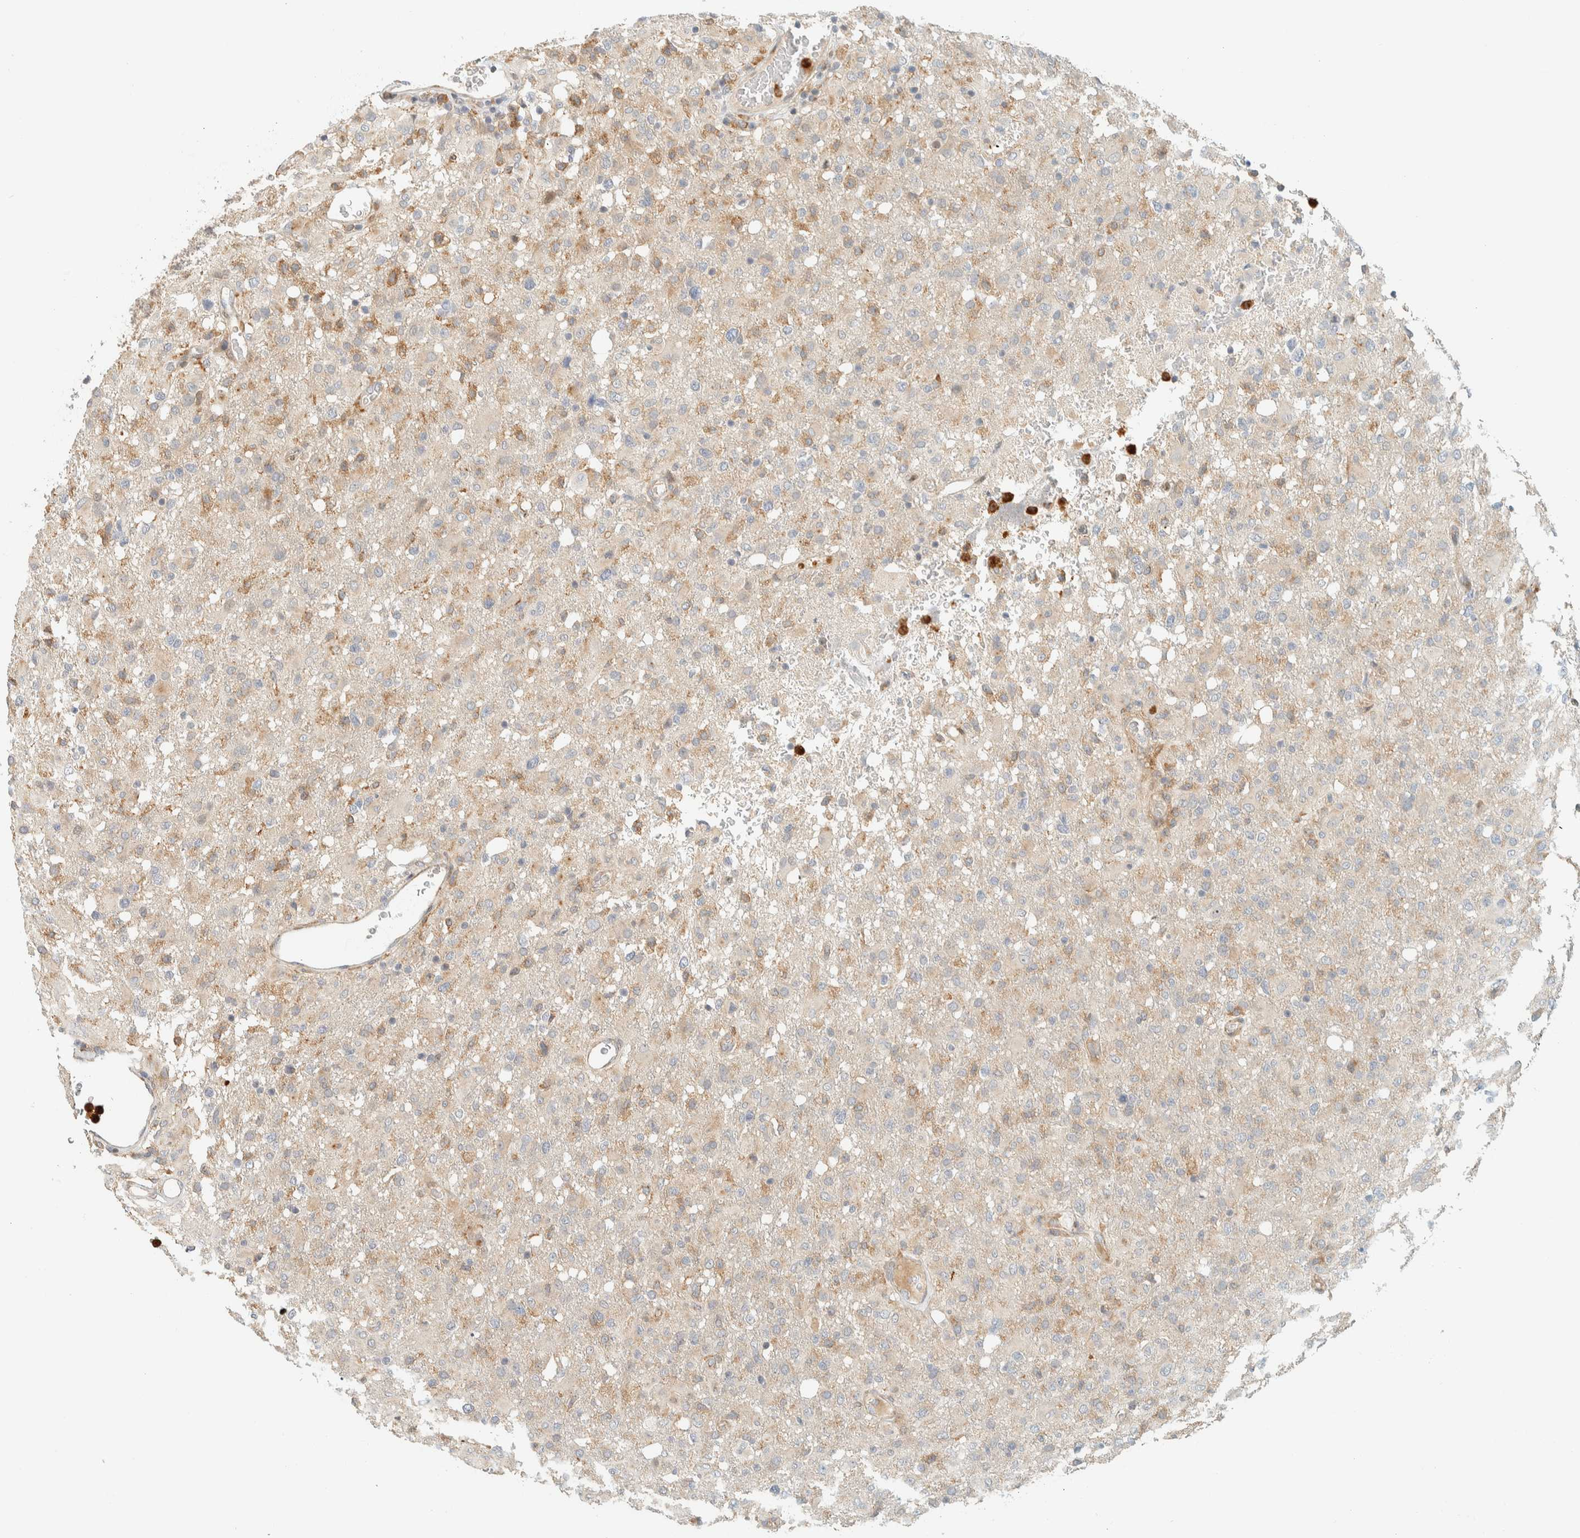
{"staining": {"intensity": "moderate", "quantity": "<25%", "location": "cytoplasmic/membranous"}, "tissue": "glioma", "cell_type": "Tumor cells", "image_type": "cancer", "snomed": [{"axis": "morphology", "description": "Glioma, malignant, High grade"}, {"axis": "topography", "description": "Brain"}], "caption": "This micrograph shows malignant high-grade glioma stained with immunohistochemistry to label a protein in brown. The cytoplasmic/membranous of tumor cells show moderate positivity for the protein. Nuclei are counter-stained blue.", "gene": "CCDC171", "patient": {"sex": "female", "age": 57}}